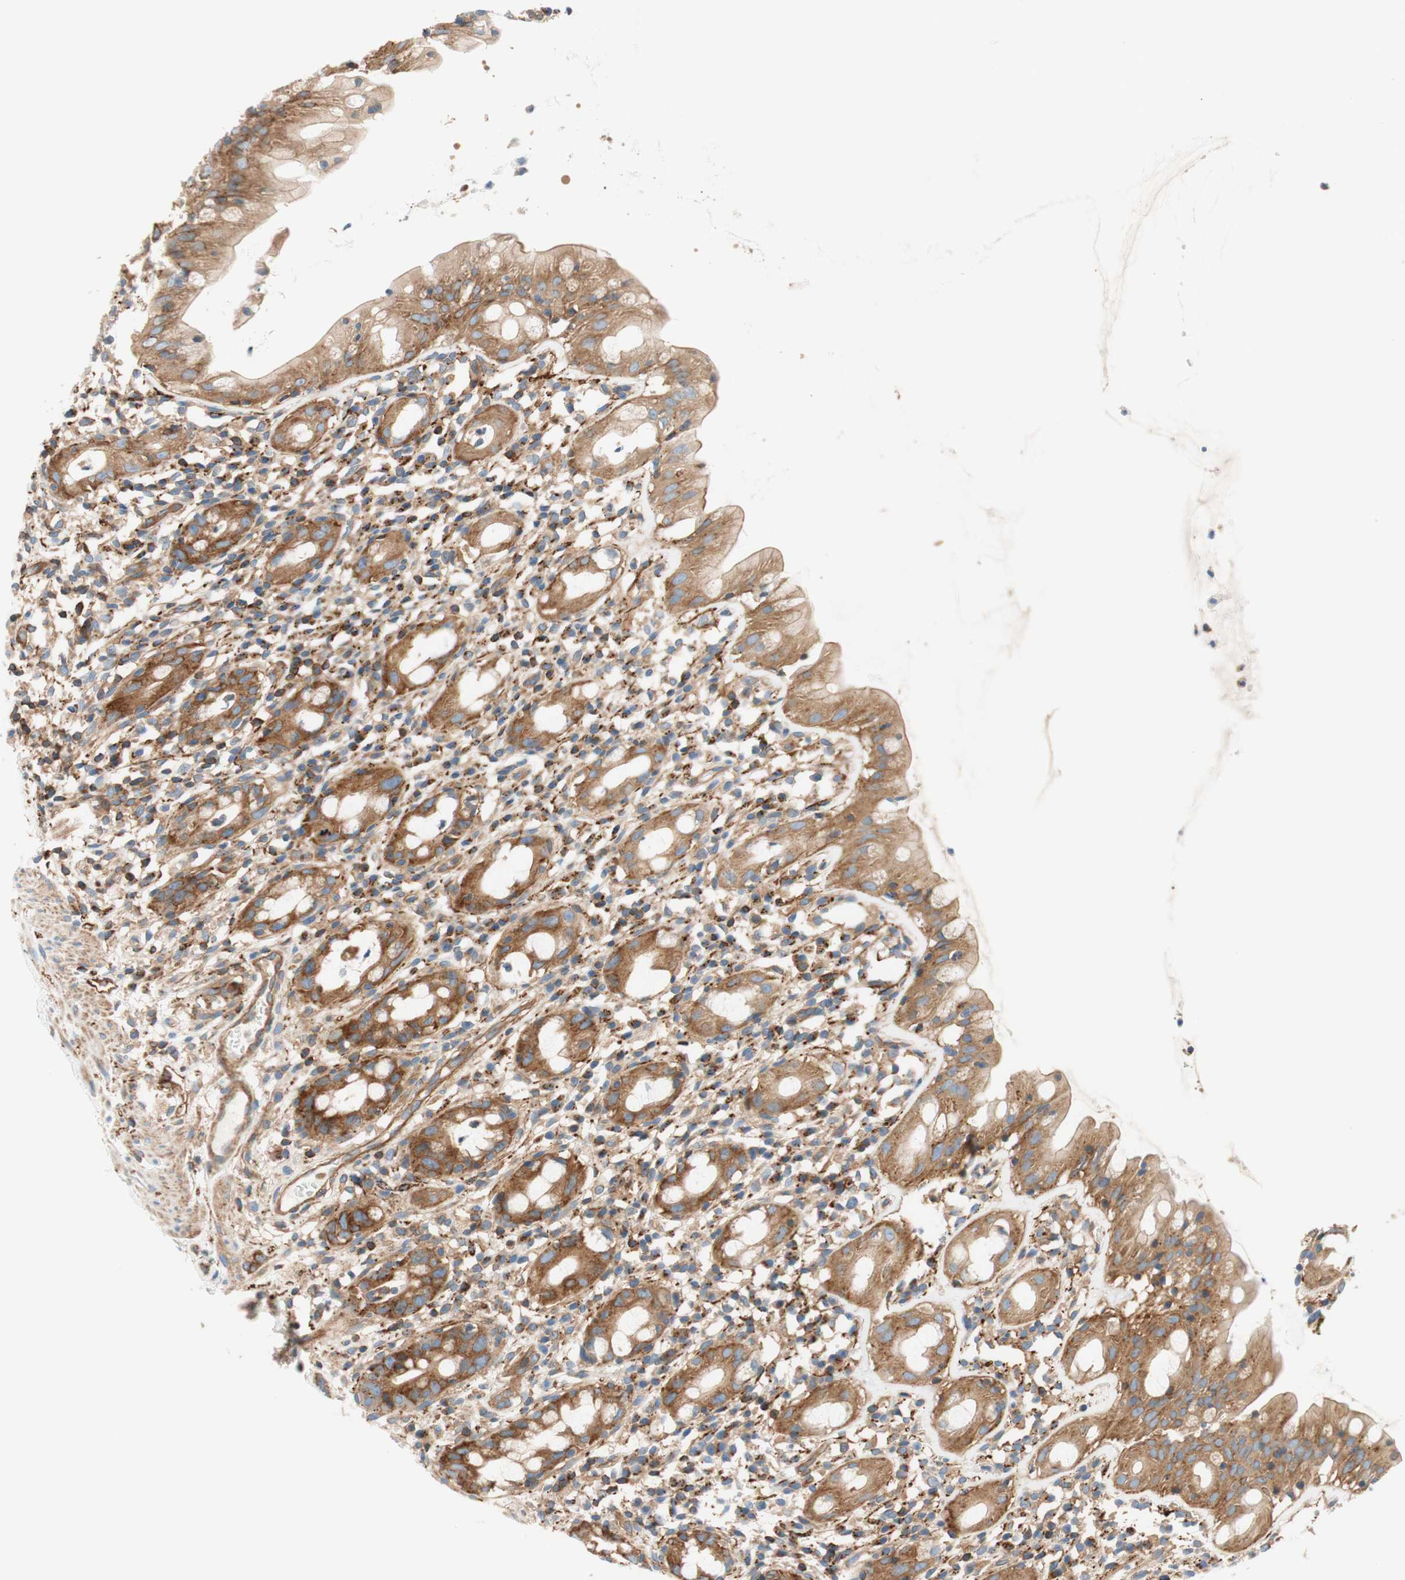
{"staining": {"intensity": "strong", "quantity": ">75%", "location": "cytoplasmic/membranous"}, "tissue": "rectum", "cell_type": "Glandular cells", "image_type": "normal", "snomed": [{"axis": "morphology", "description": "Normal tissue, NOS"}, {"axis": "topography", "description": "Rectum"}], "caption": "Immunohistochemical staining of normal human rectum shows strong cytoplasmic/membranous protein positivity in about >75% of glandular cells.", "gene": "VPS26A", "patient": {"sex": "male", "age": 44}}